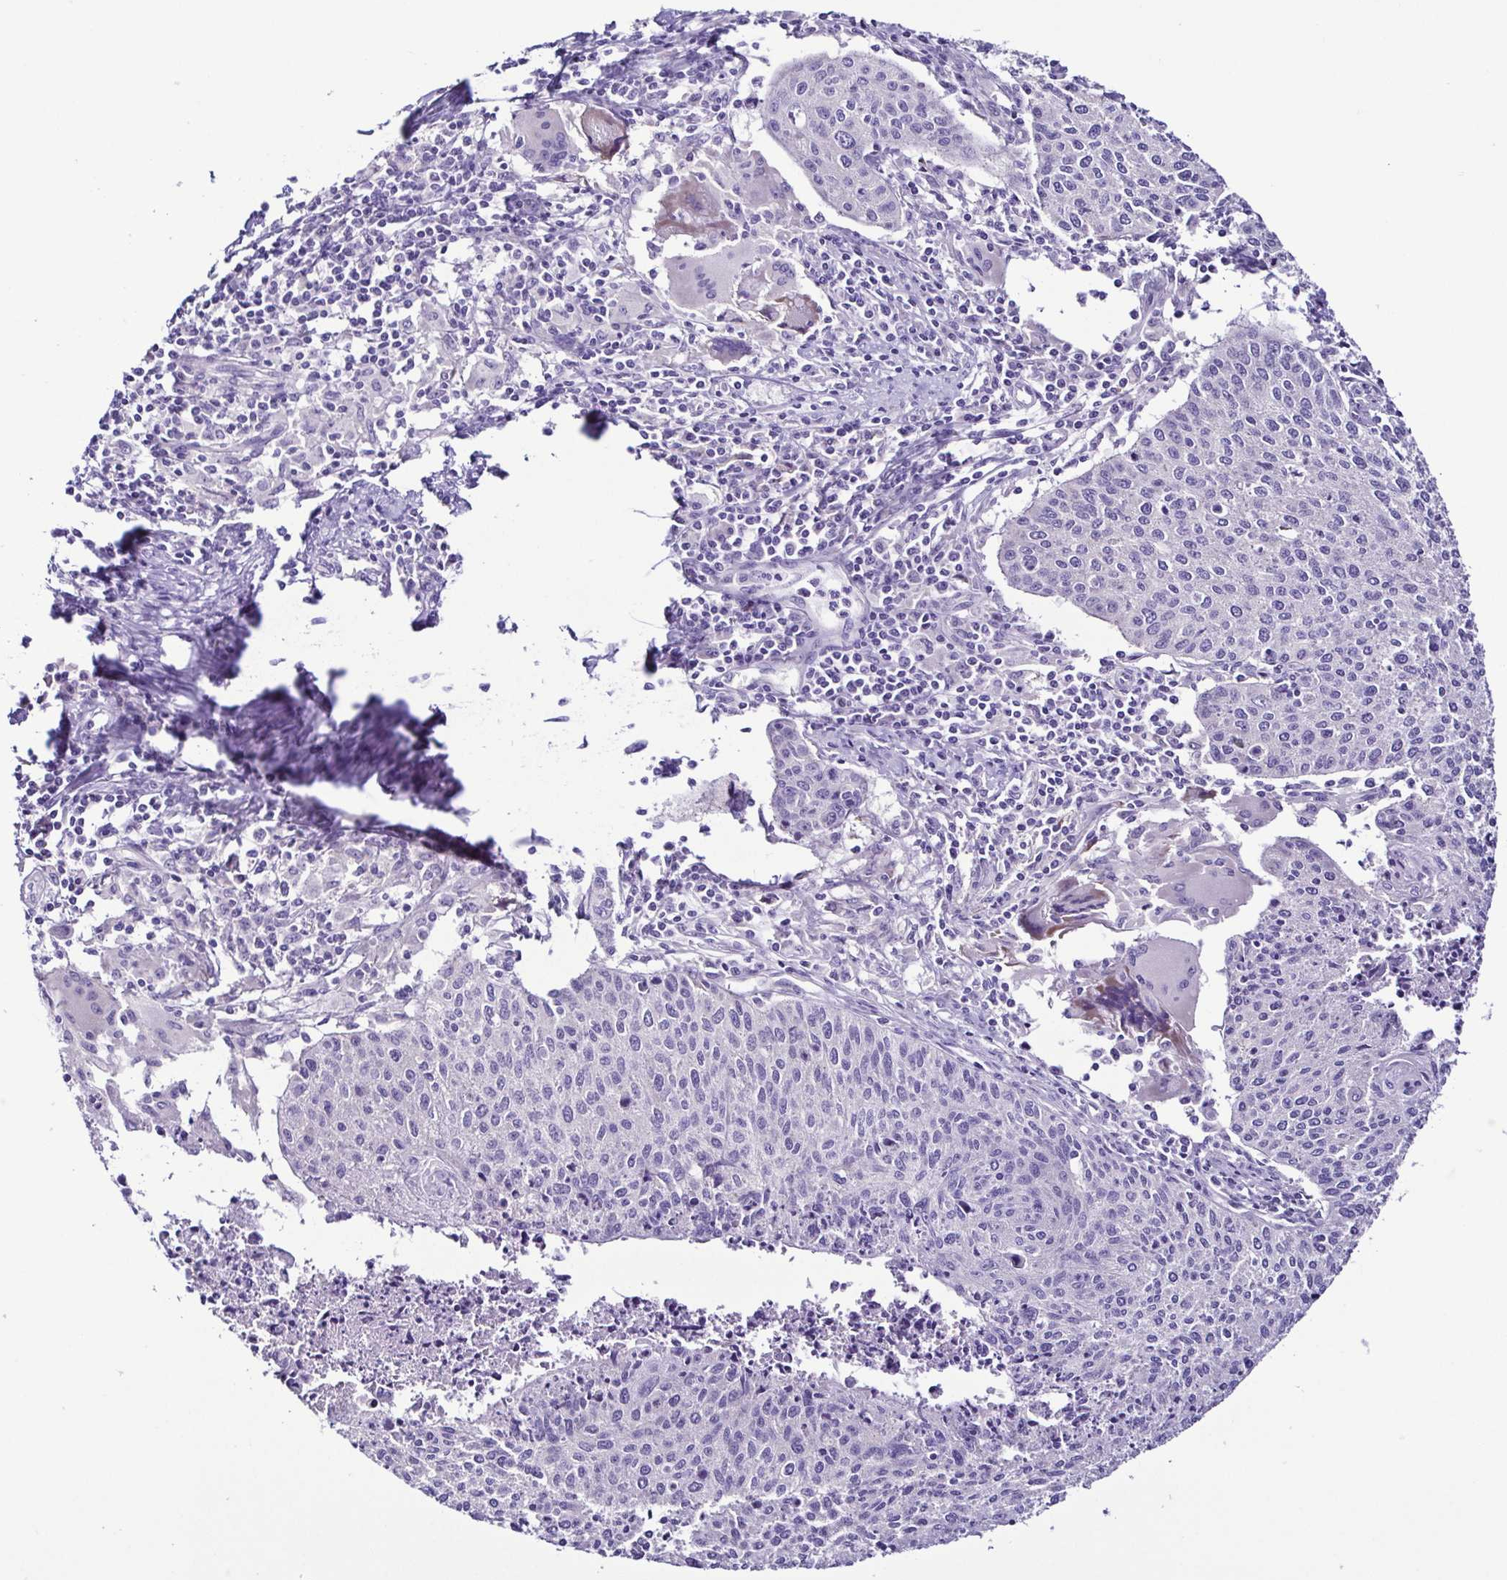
{"staining": {"intensity": "negative", "quantity": "none", "location": "none"}, "tissue": "cervical cancer", "cell_type": "Tumor cells", "image_type": "cancer", "snomed": [{"axis": "morphology", "description": "Squamous cell carcinoma, NOS"}, {"axis": "topography", "description": "Cervix"}], "caption": "This is a micrograph of immunohistochemistry staining of cervical squamous cell carcinoma, which shows no expression in tumor cells.", "gene": "SRL", "patient": {"sex": "female", "age": 38}}